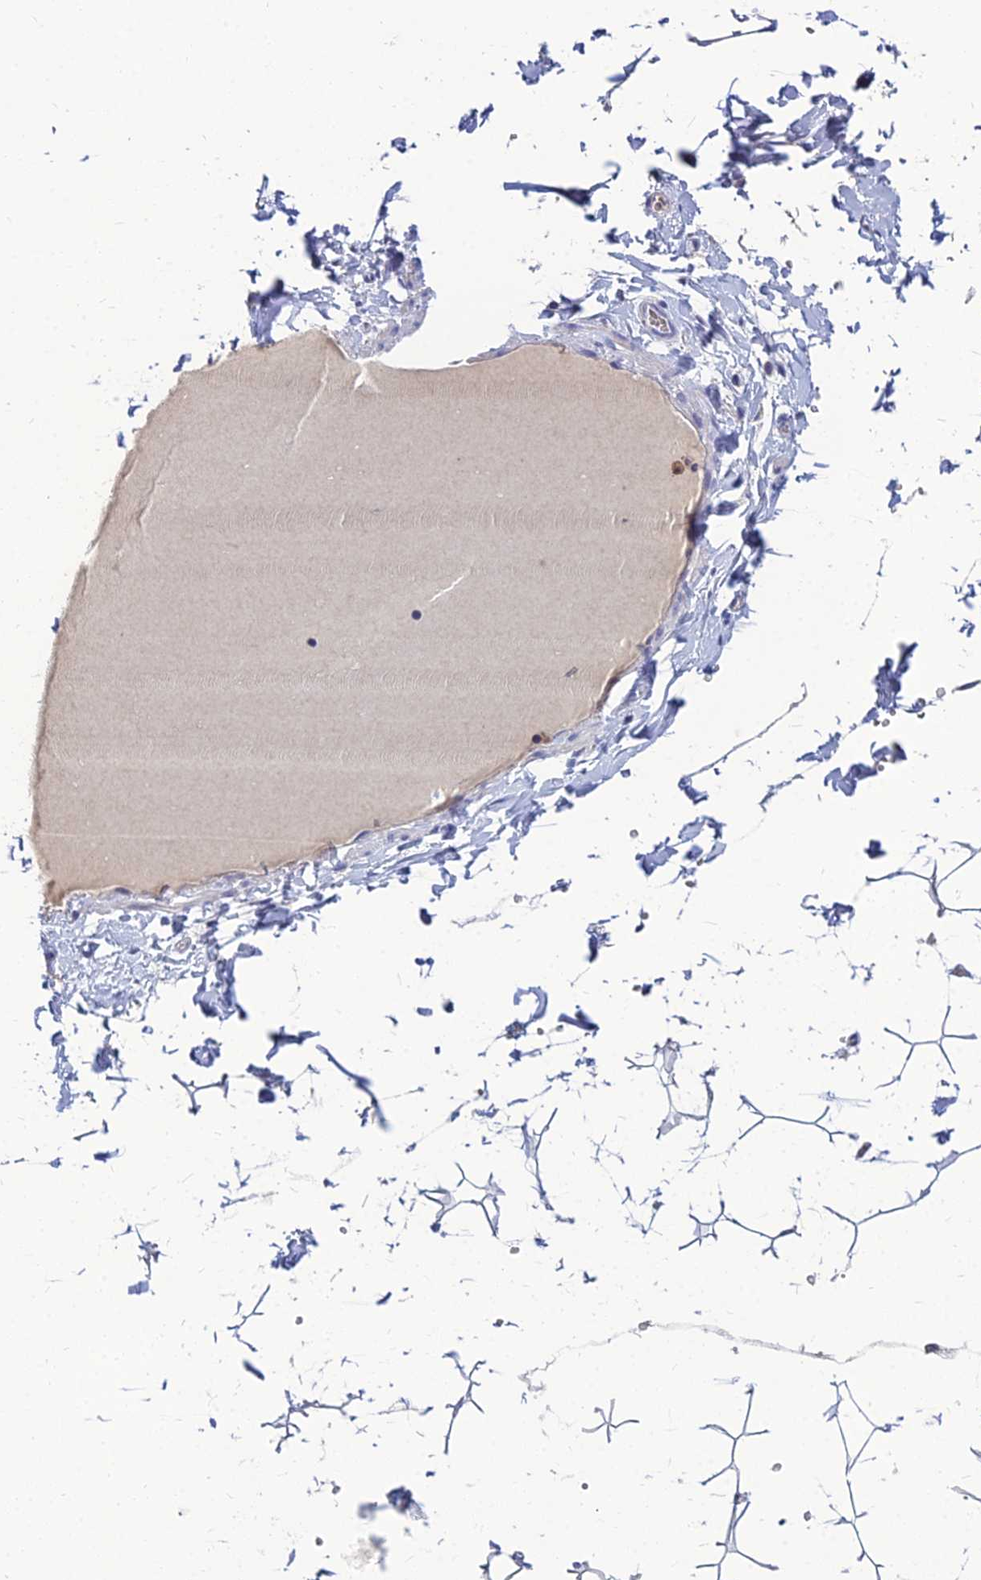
{"staining": {"intensity": "negative", "quantity": "none", "location": "none"}, "tissue": "adipose tissue", "cell_type": "Adipocytes", "image_type": "normal", "snomed": [{"axis": "morphology", "description": "Normal tissue, NOS"}, {"axis": "topography", "description": "Gallbladder"}, {"axis": "topography", "description": "Peripheral nerve tissue"}], "caption": "The micrograph exhibits no significant positivity in adipocytes of adipose tissue.", "gene": "GOLGA6A", "patient": {"sex": "male", "age": 38}}